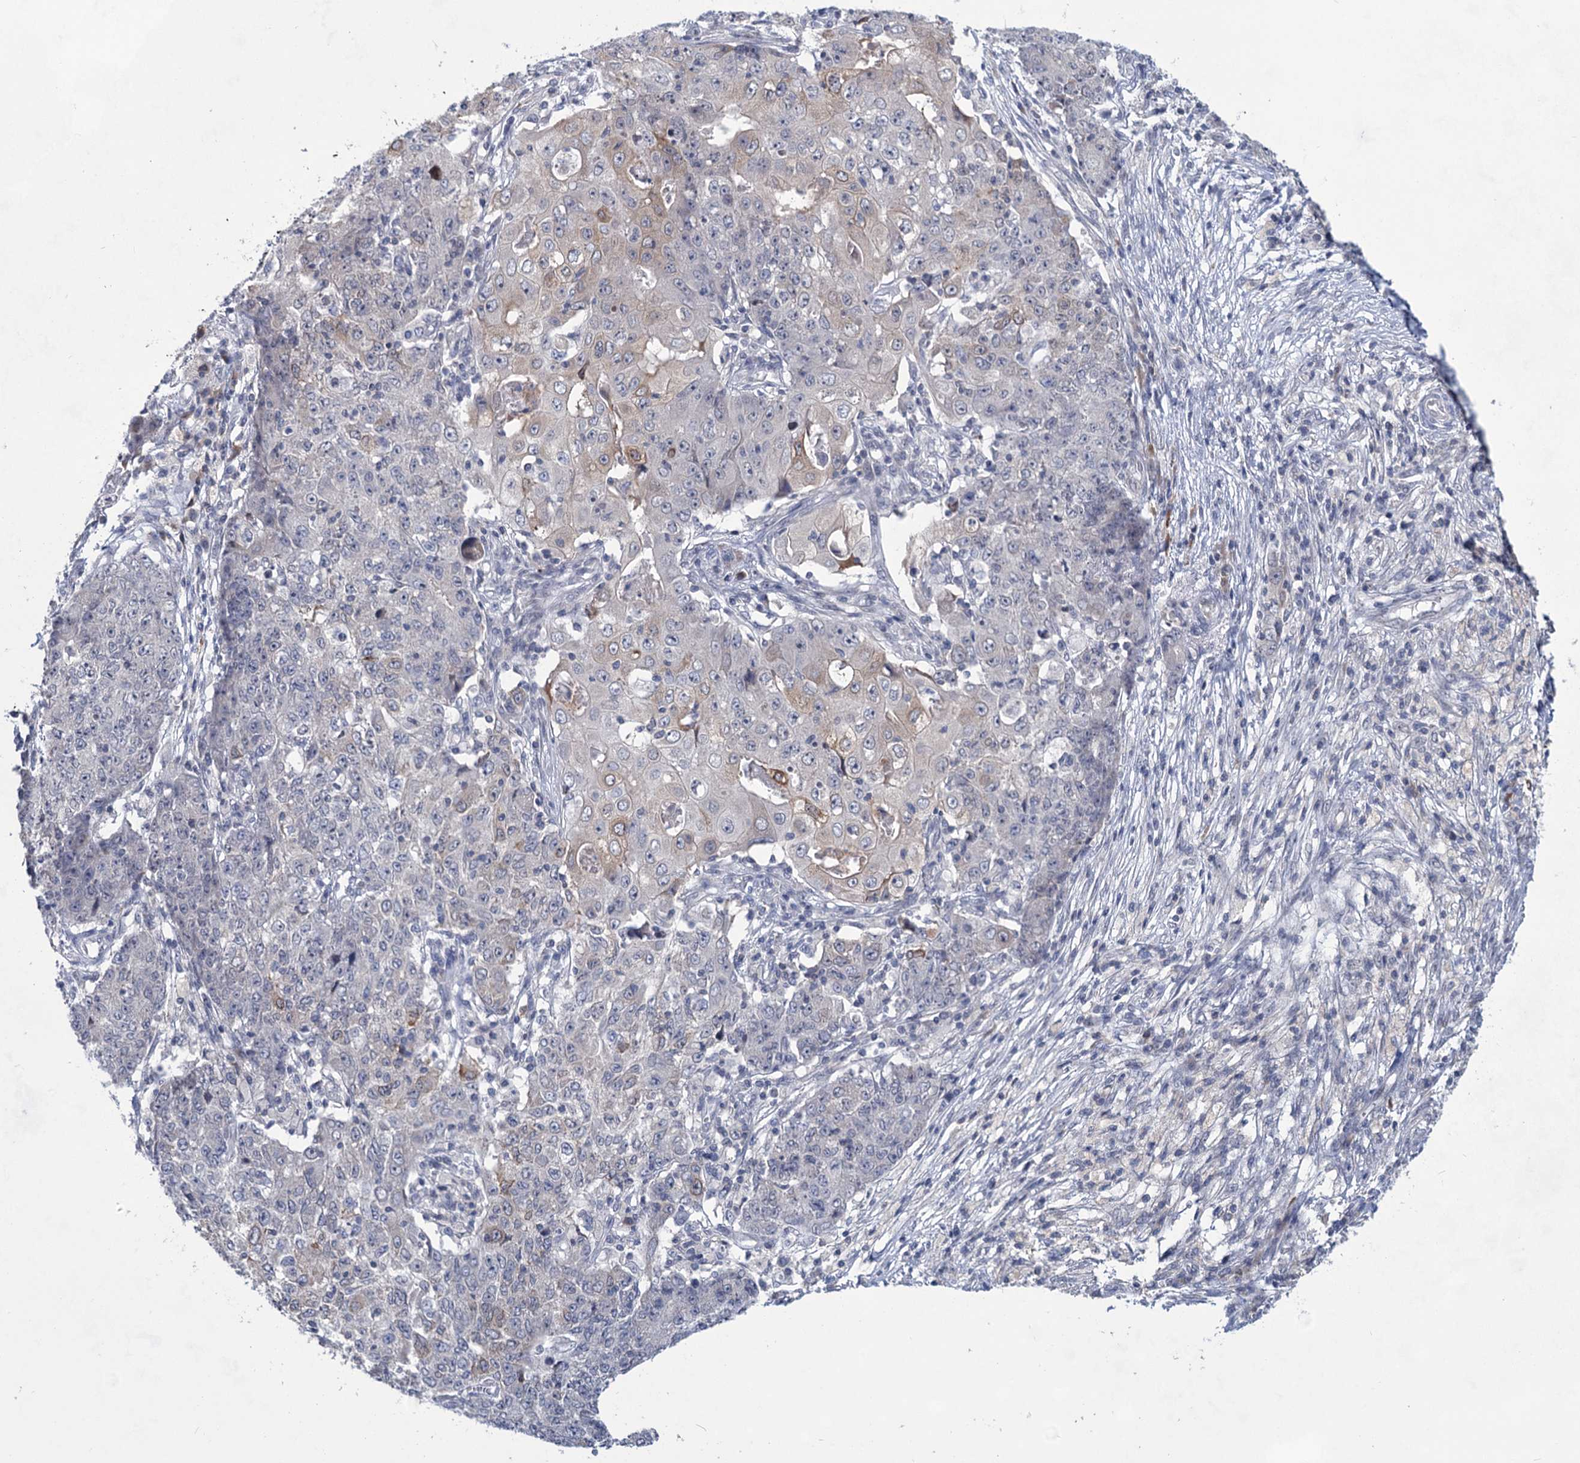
{"staining": {"intensity": "moderate", "quantity": "<25%", "location": "cytoplasmic/membranous"}, "tissue": "ovarian cancer", "cell_type": "Tumor cells", "image_type": "cancer", "snomed": [{"axis": "morphology", "description": "Carcinoma, endometroid"}, {"axis": "topography", "description": "Ovary"}], "caption": "High-power microscopy captured an immunohistochemistry (IHC) image of ovarian cancer (endometroid carcinoma), revealing moderate cytoplasmic/membranous staining in about <25% of tumor cells.", "gene": "TTC17", "patient": {"sex": "female", "age": 42}}